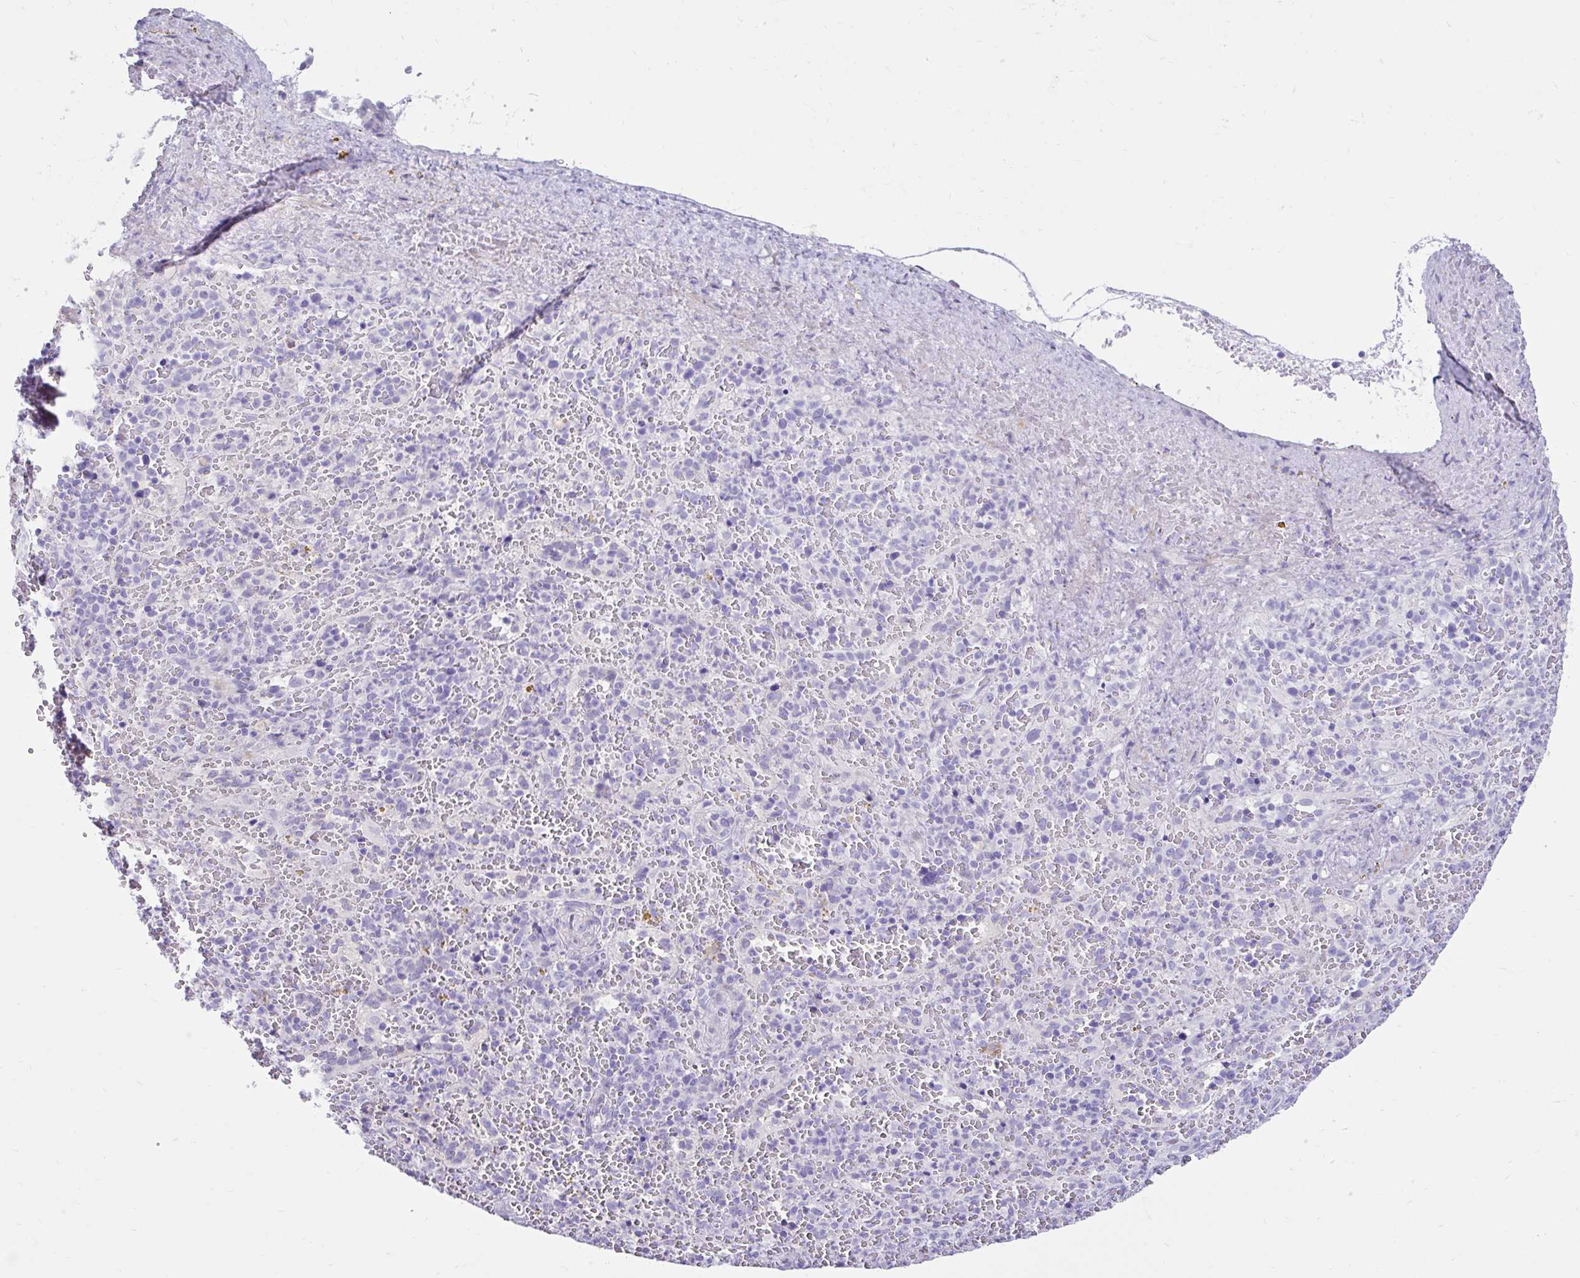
{"staining": {"intensity": "negative", "quantity": "none", "location": "none"}, "tissue": "spleen", "cell_type": "Cells in red pulp", "image_type": "normal", "snomed": [{"axis": "morphology", "description": "Normal tissue, NOS"}, {"axis": "topography", "description": "Spleen"}], "caption": "This is an IHC image of normal human spleen. There is no positivity in cells in red pulp.", "gene": "NHLH2", "patient": {"sex": "female", "age": 50}}